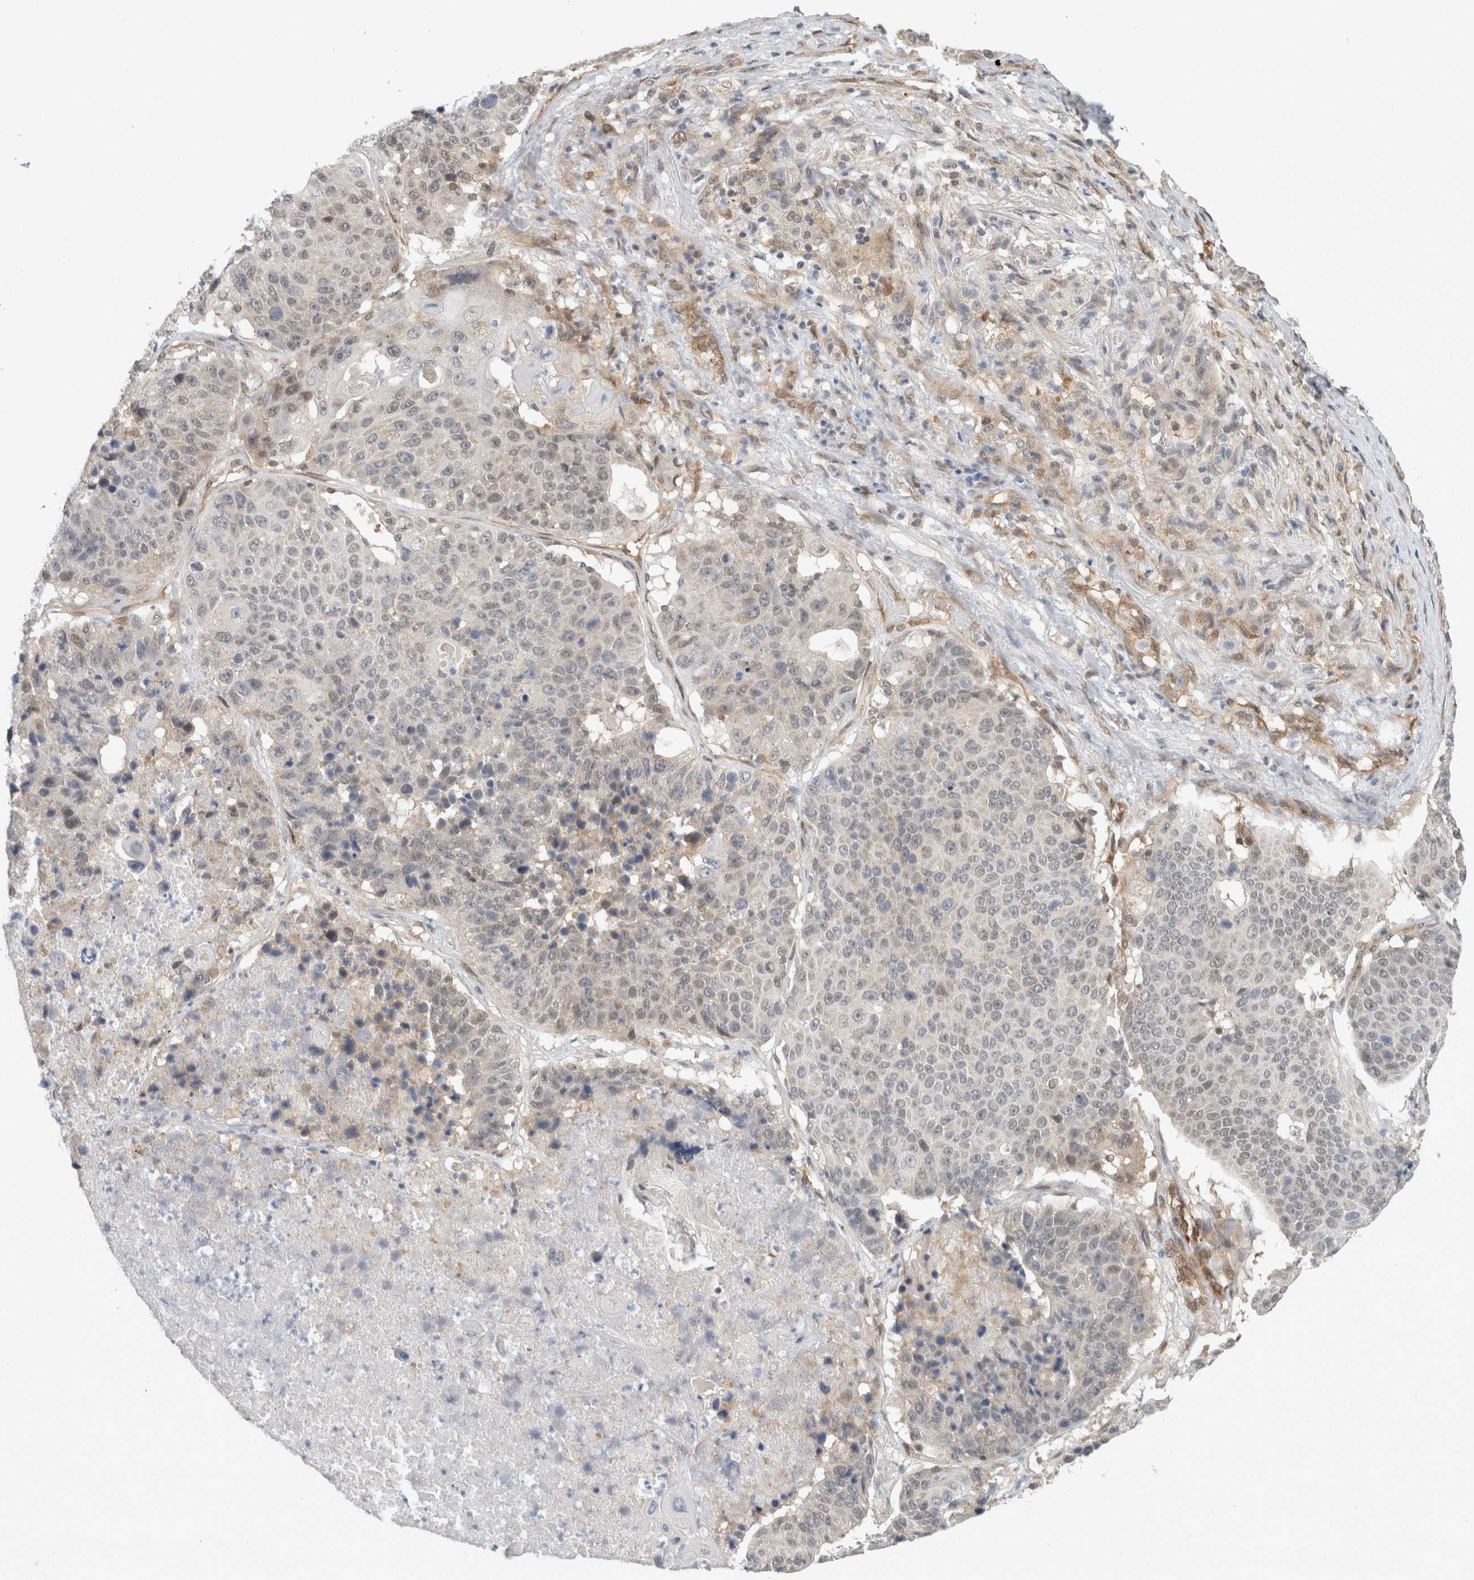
{"staining": {"intensity": "weak", "quantity": "<25%", "location": "nuclear"}, "tissue": "lung cancer", "cell_type": "Tumor cells", "image_type": "cancer", "snomed": [{"axis": "morphology", "description": "Squamous cell carcinoma, NOS"}, {"axis": "topography", "description": "Lung"}], "caption": "Immunohistochemical staining of lung cancer demonstrates no significant expression in tumor cells.", "gene": "EIF4G3", "patient": {"sex": "male", "age": 61}}